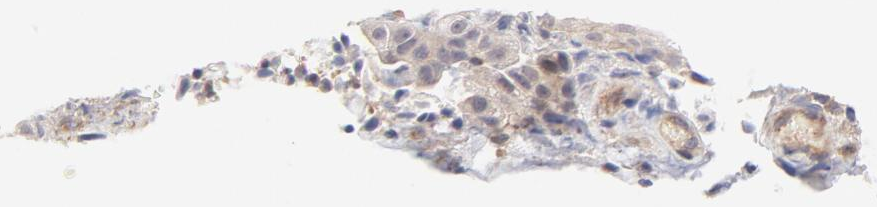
{"staining": {"intensity": "negative", "quantity": "none", "location": "none"}, "tissue": "cervical cancer", "cell_type": "Tumor cells", "image_type": "cancer", "snomed": [{"axis": "morphology", "description": "Squamous cell carcinoma, NOS"}, {"axis": "topography", "description": "Cervix"}], "caption": "Tumor cells show no significant staining in cervical cancer.", "gene": "LDLRAP1", "patient": {"sex": "female", "age": 38}}